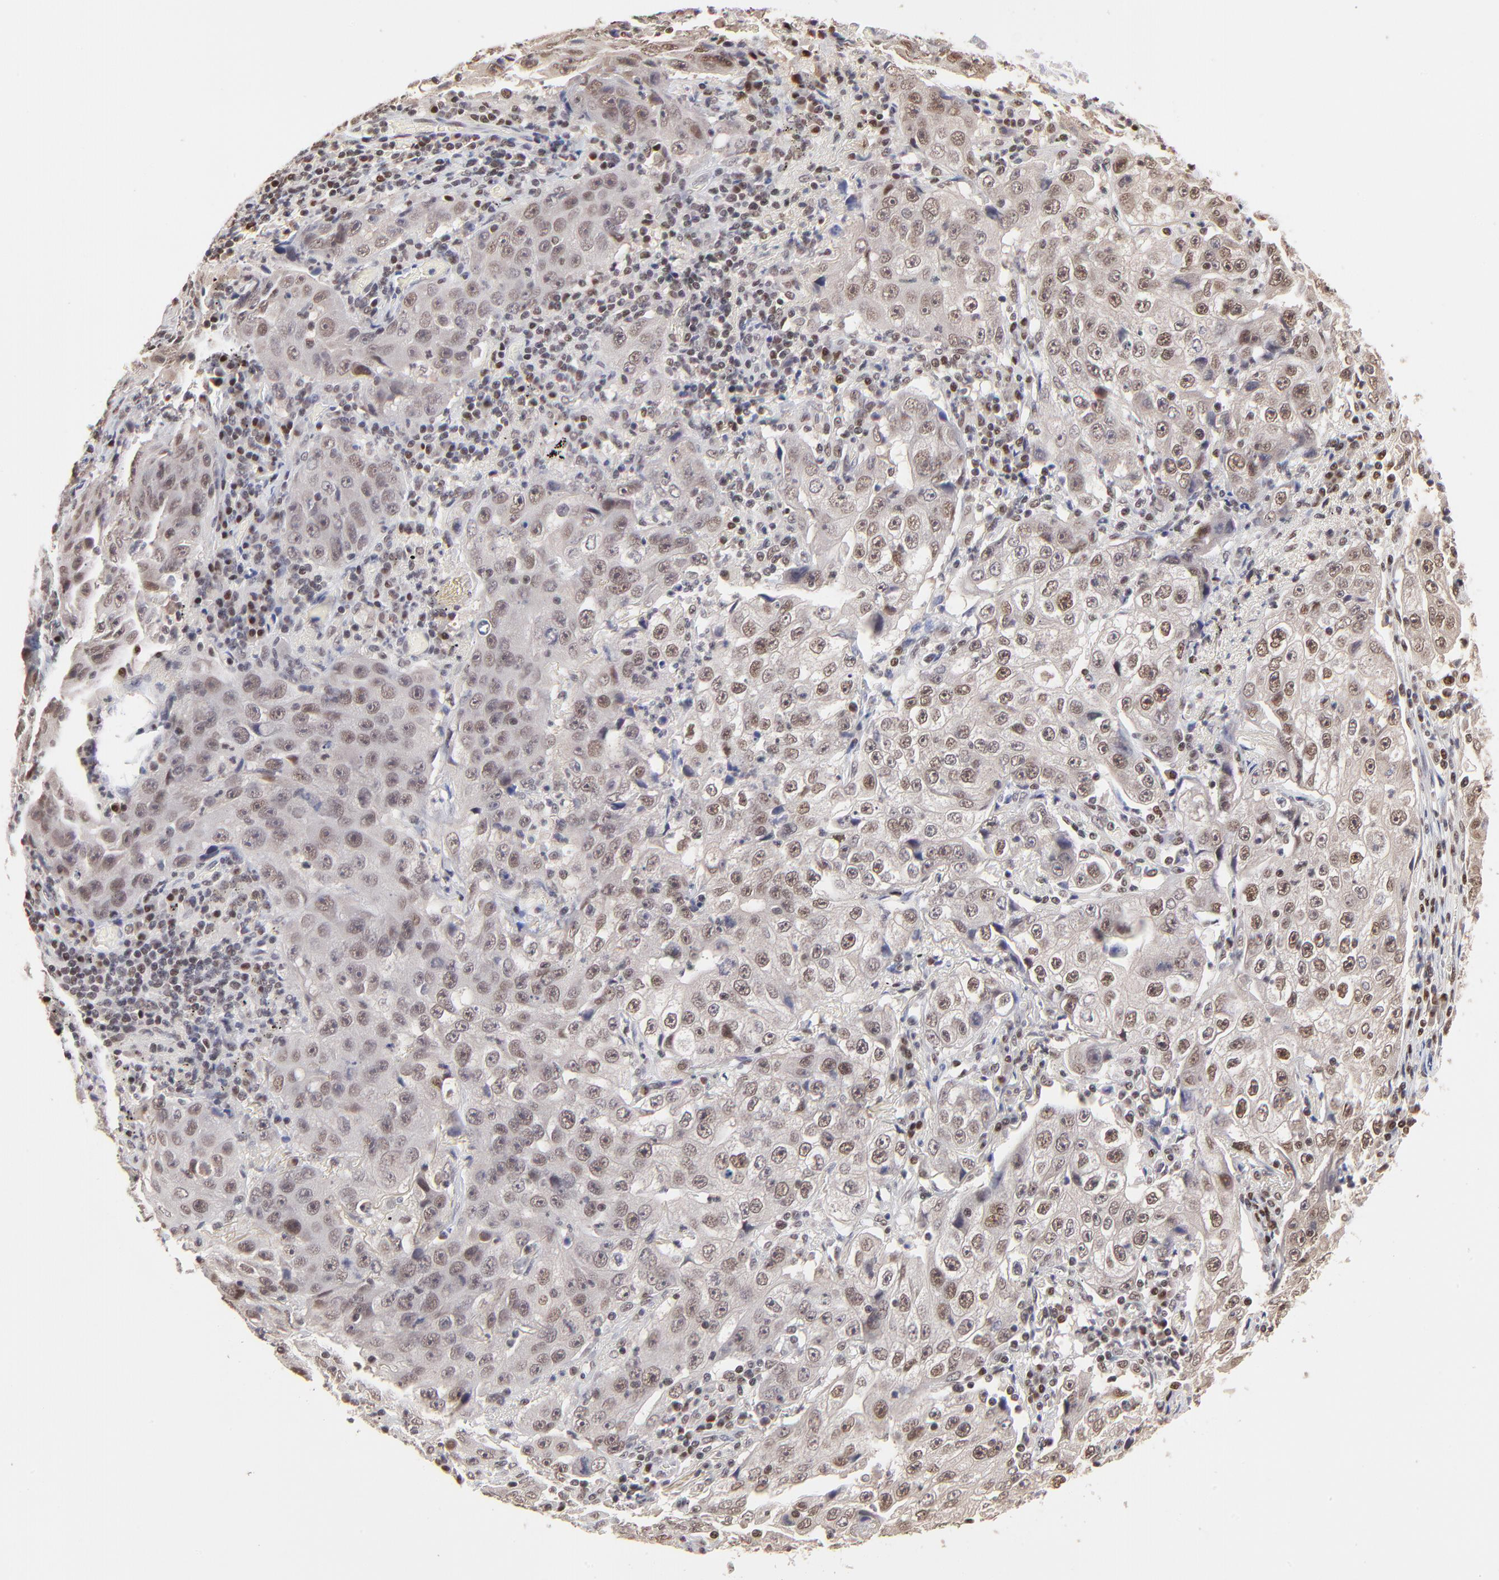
{"staining": {"intensity": "weak", "quantity": ">75%", "location": "cytoplasmic/membranous,nuclear"}, "tissue": "lung cancer", "cell_type": "Tumor cells", "image_type": "cancer", "snomed": [{"axis": "morphology", "description": "Squamous cell carcinoma, NOS"}, {"axis": "topography", "description": "Lung"}], "caption": "Immunohistochemical staining of lung cancer displays low levels of weak cytoplasmic/membranous and nuclear positivity in about >75% of tumor cells.", "gene": "DSN1", "patient": {"sex": "male", "age": 64}}